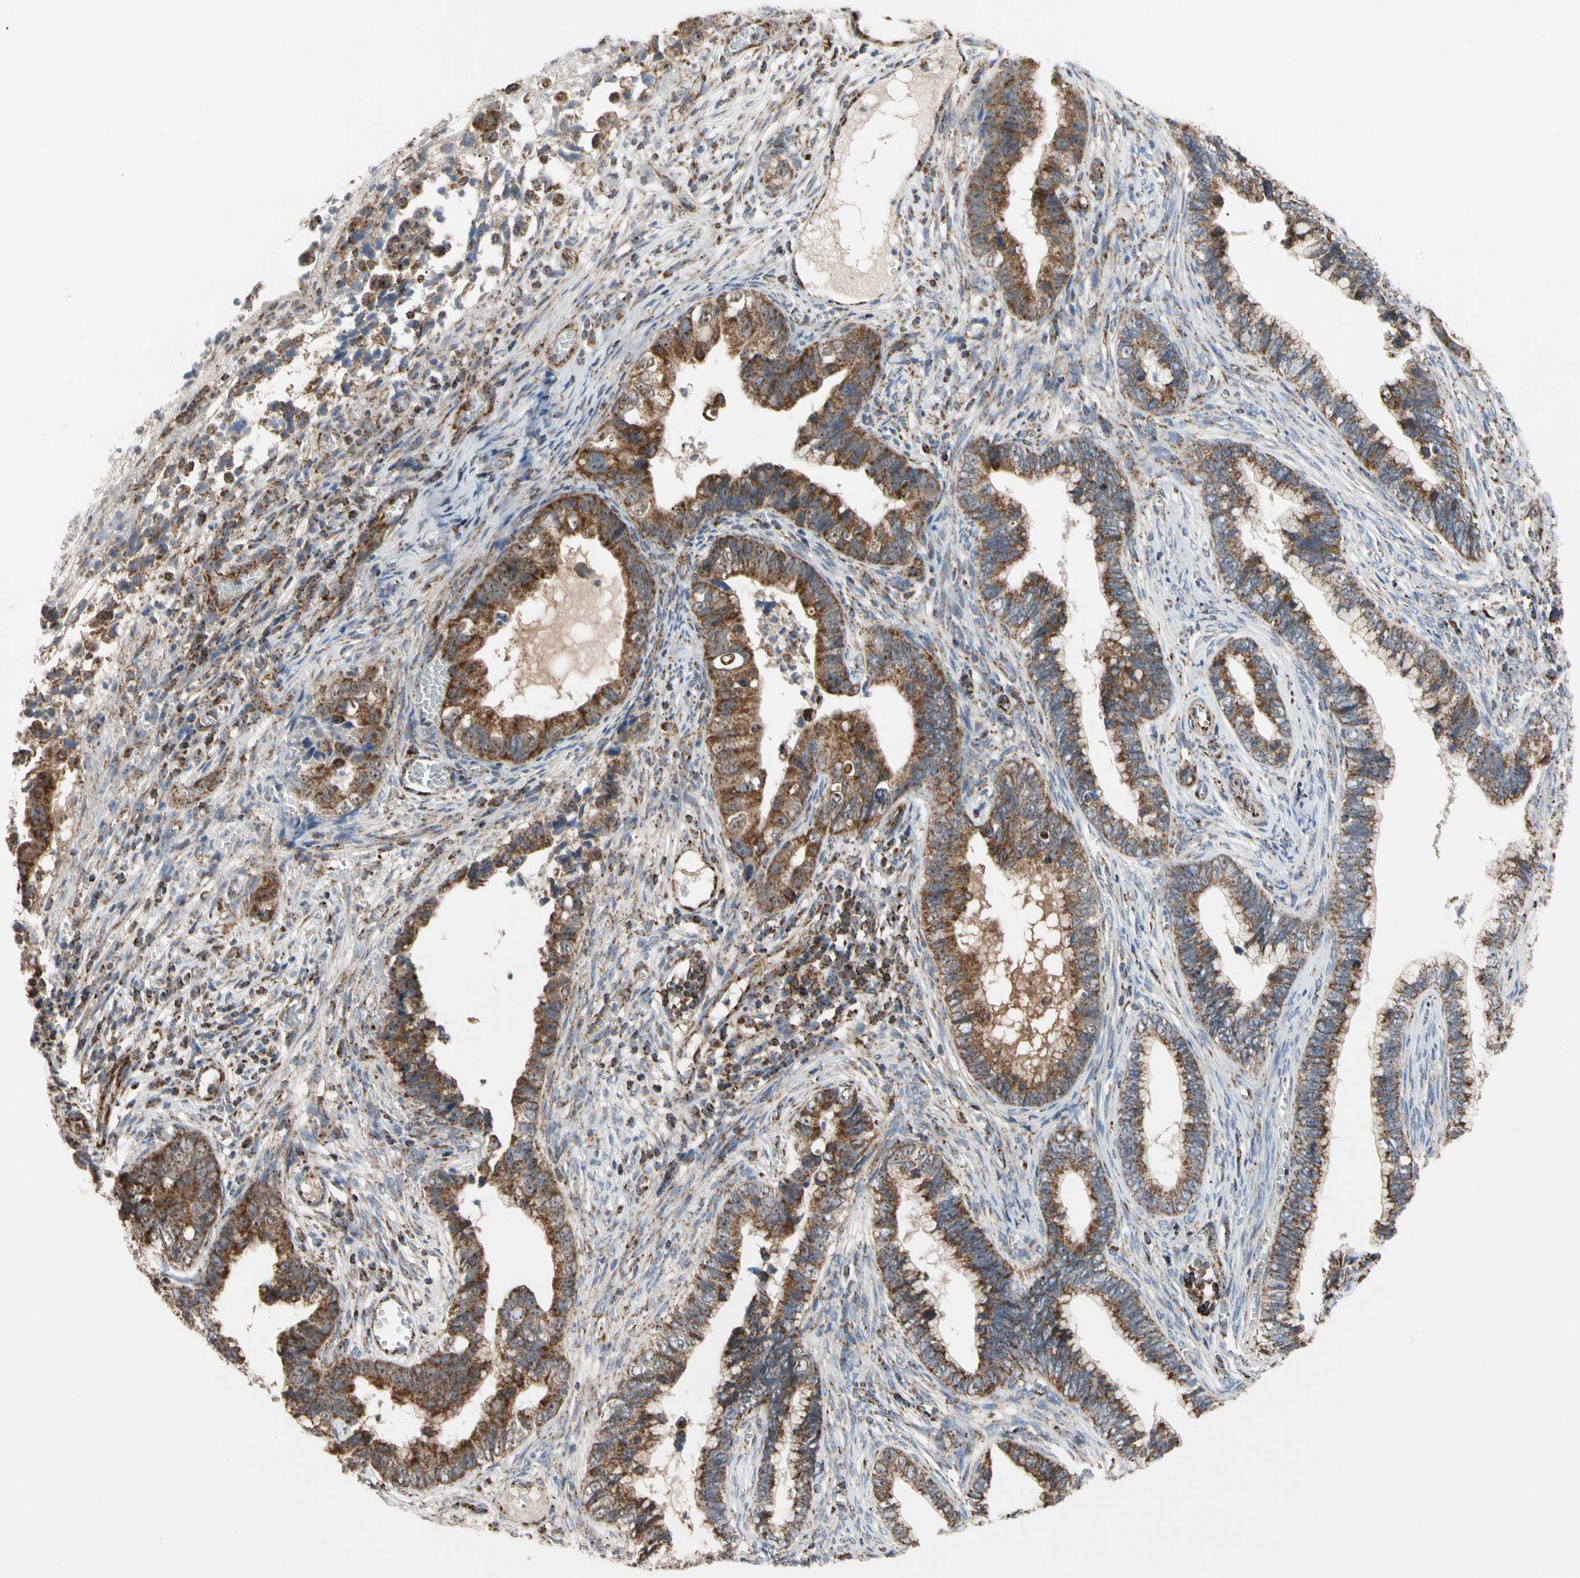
{"staining": {"intensity": "strong", "quantity": ">75%", "location": "cytoplasmic/membranous"}, "tissue": "cervical cancer", "cell_type": "Tumor cells", "image_type": "cancer", "snomed": [{"axis": "morphology", "description": "Adenocarcinoma, NOS"}, {"axis": "topography", "description": "Cervix"}], "caption": "A photomicrograph showing strong cytoplasmic/membranous expression in about >75% of tumor cells in cervical cancer (adenocarcinoma), as visualized by brown immunohistochemical staining.", "gene": "FAM110B", "patient": {"sex": "female", "age": 44}}